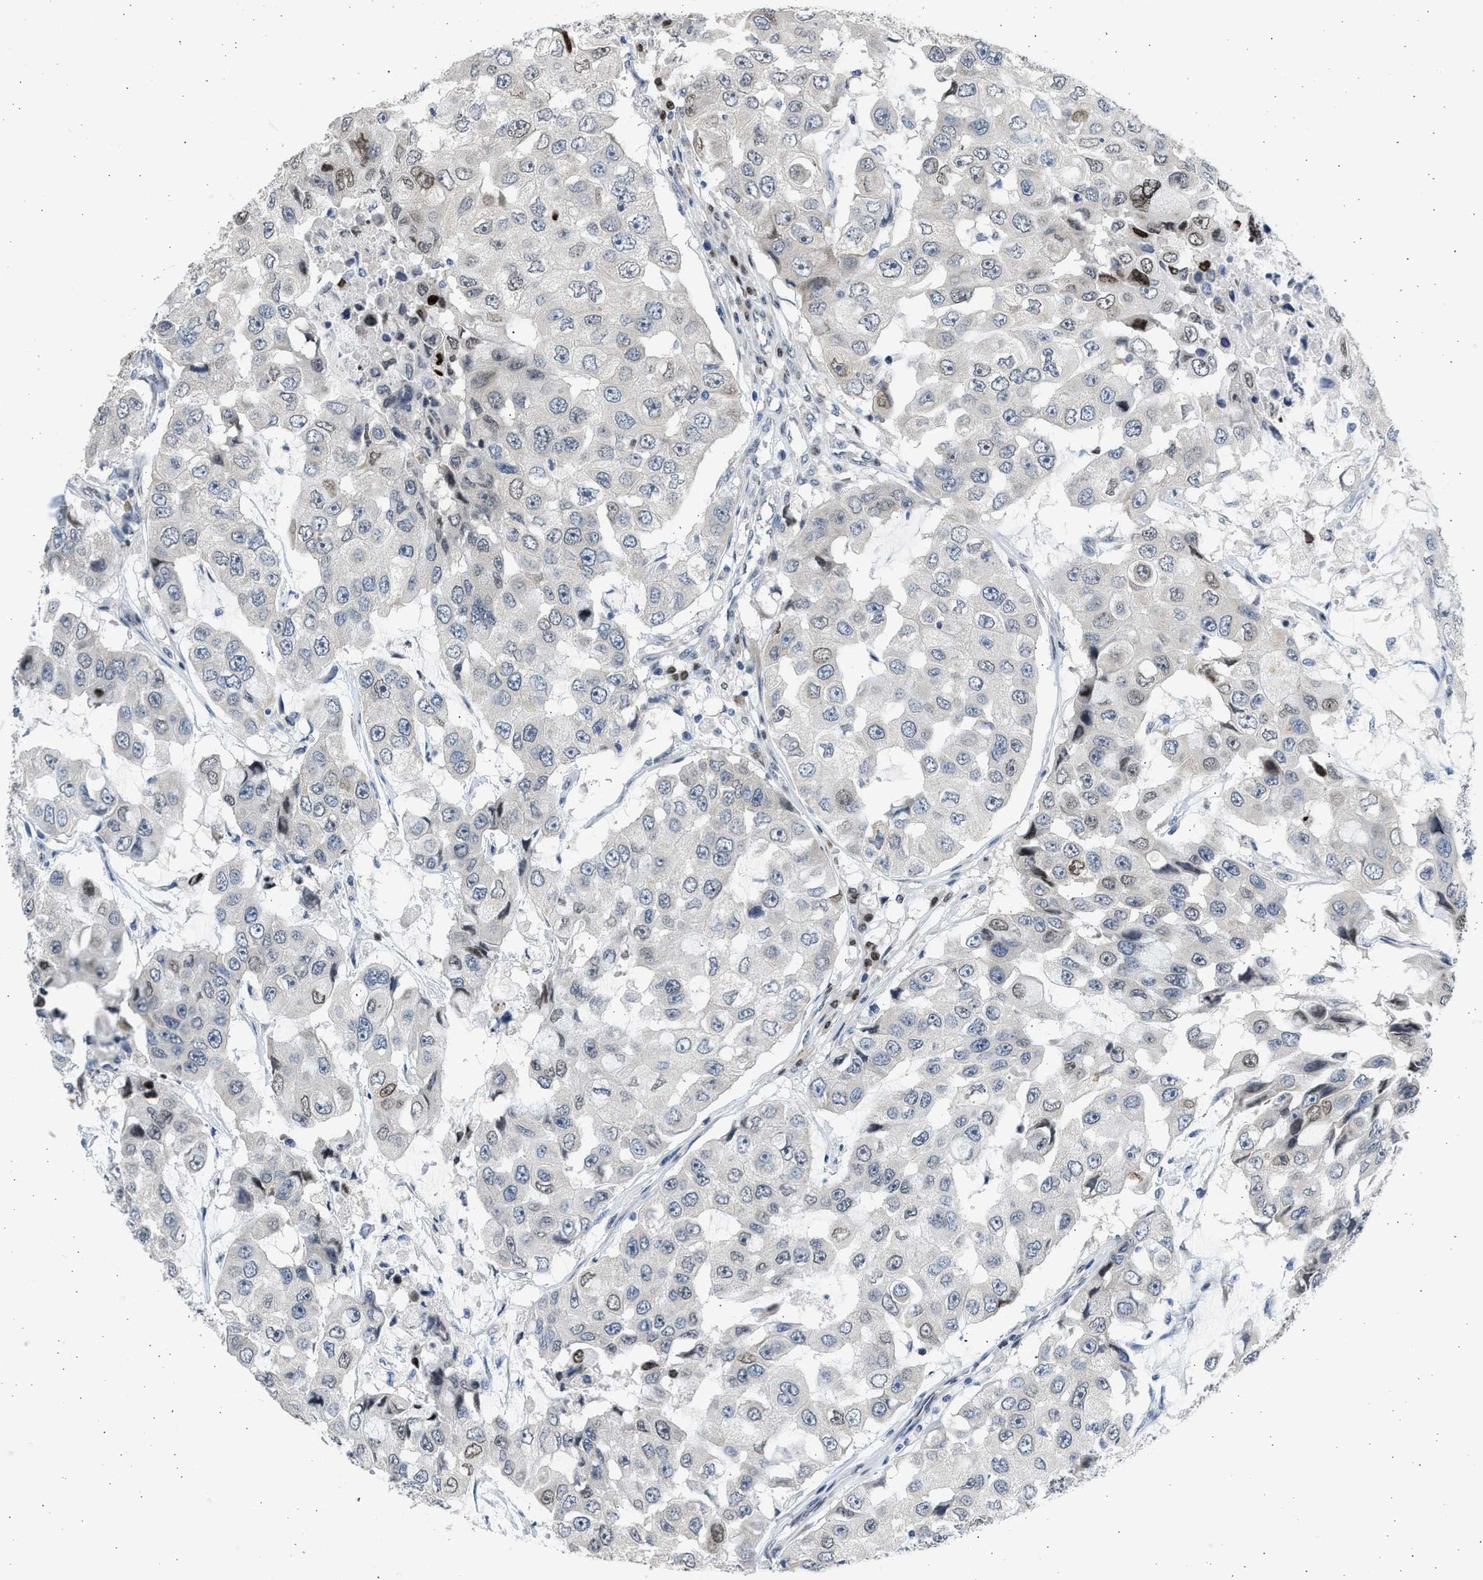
{"staining": {"intensity": "moderate", "quantity": "<25%", "location": "nuclear"}, "tissue": "breast cancer", "cell_type": "Tumor cells", "image_type": "cancer", "snomed": [{"axis": "morphology", "description": "Duct carcinoma"}, {"axis": "topography", "description": "Breast"}], "caption": "Protein expression by immunohistochemistry shows moderate nuclear expression in approximately <25% of tumor cells in intraductal carcinoma (breast). (DAB (3,3'-diaminobenzidine) IHC with brightfield microscopy, high magnification).", "gene": "HMGN3", "patient": {"sex": "female", "age": 27}}